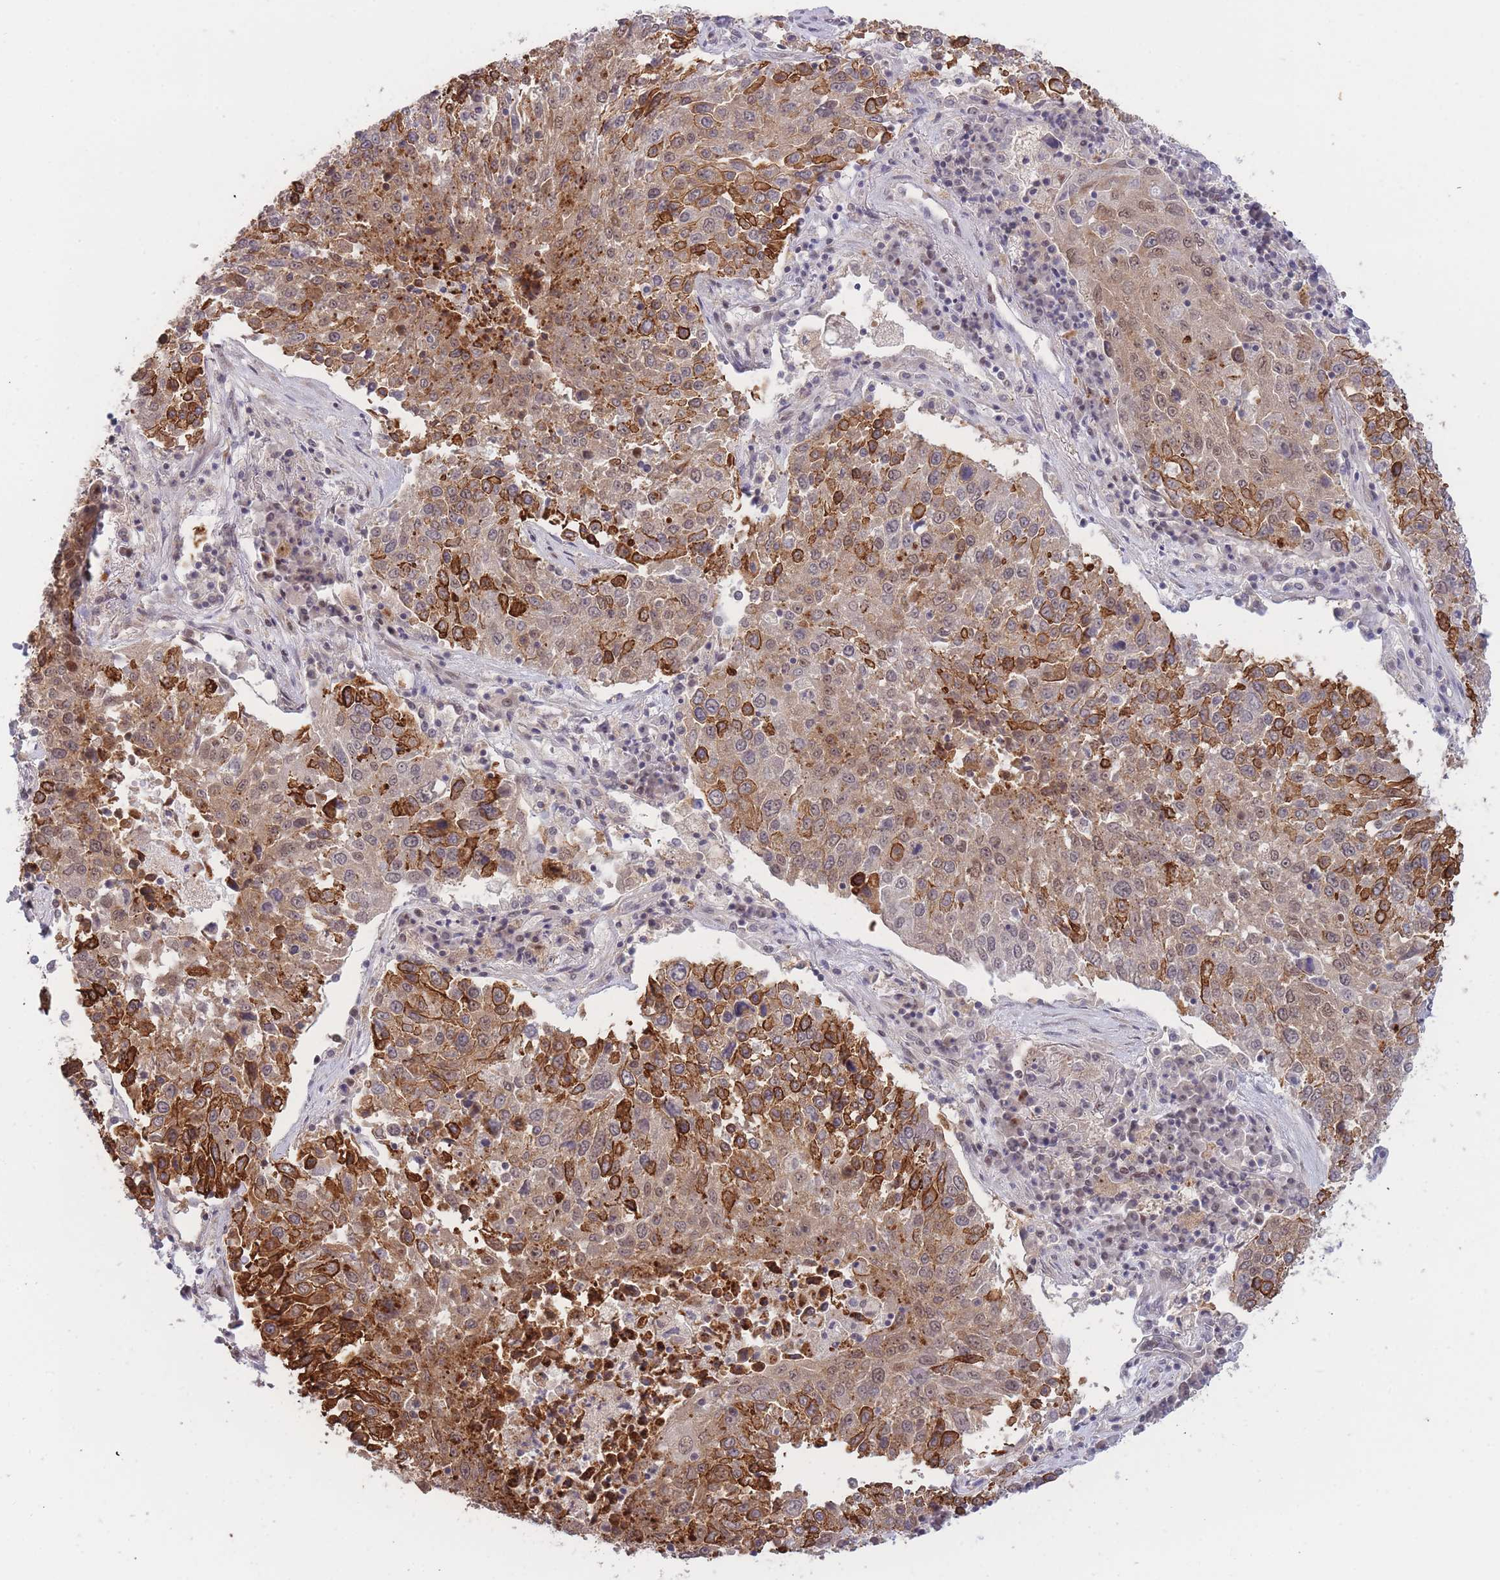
{"staining": {"intensity": "strong", "quantity": ">75%", "location": "cytoplasmic/membranous,nuclear"}, "tissue": "lung cancer", "cell_type": "Tumor cells", "image_type": "cancer", "snomed": [{"axis": "morphology", "description": "Squamous cell carcinoma, NOS"}, {"axis": "topography", "description": "Lung"}], "caption": "A high amount of strong cytoplasmic/membranous and nuclear expression is appreciated in approximately >75% of tumor cells in lung cancer tissue.", "gene": "DEAF1", "patient": {"sex": "male", "age": 65}}